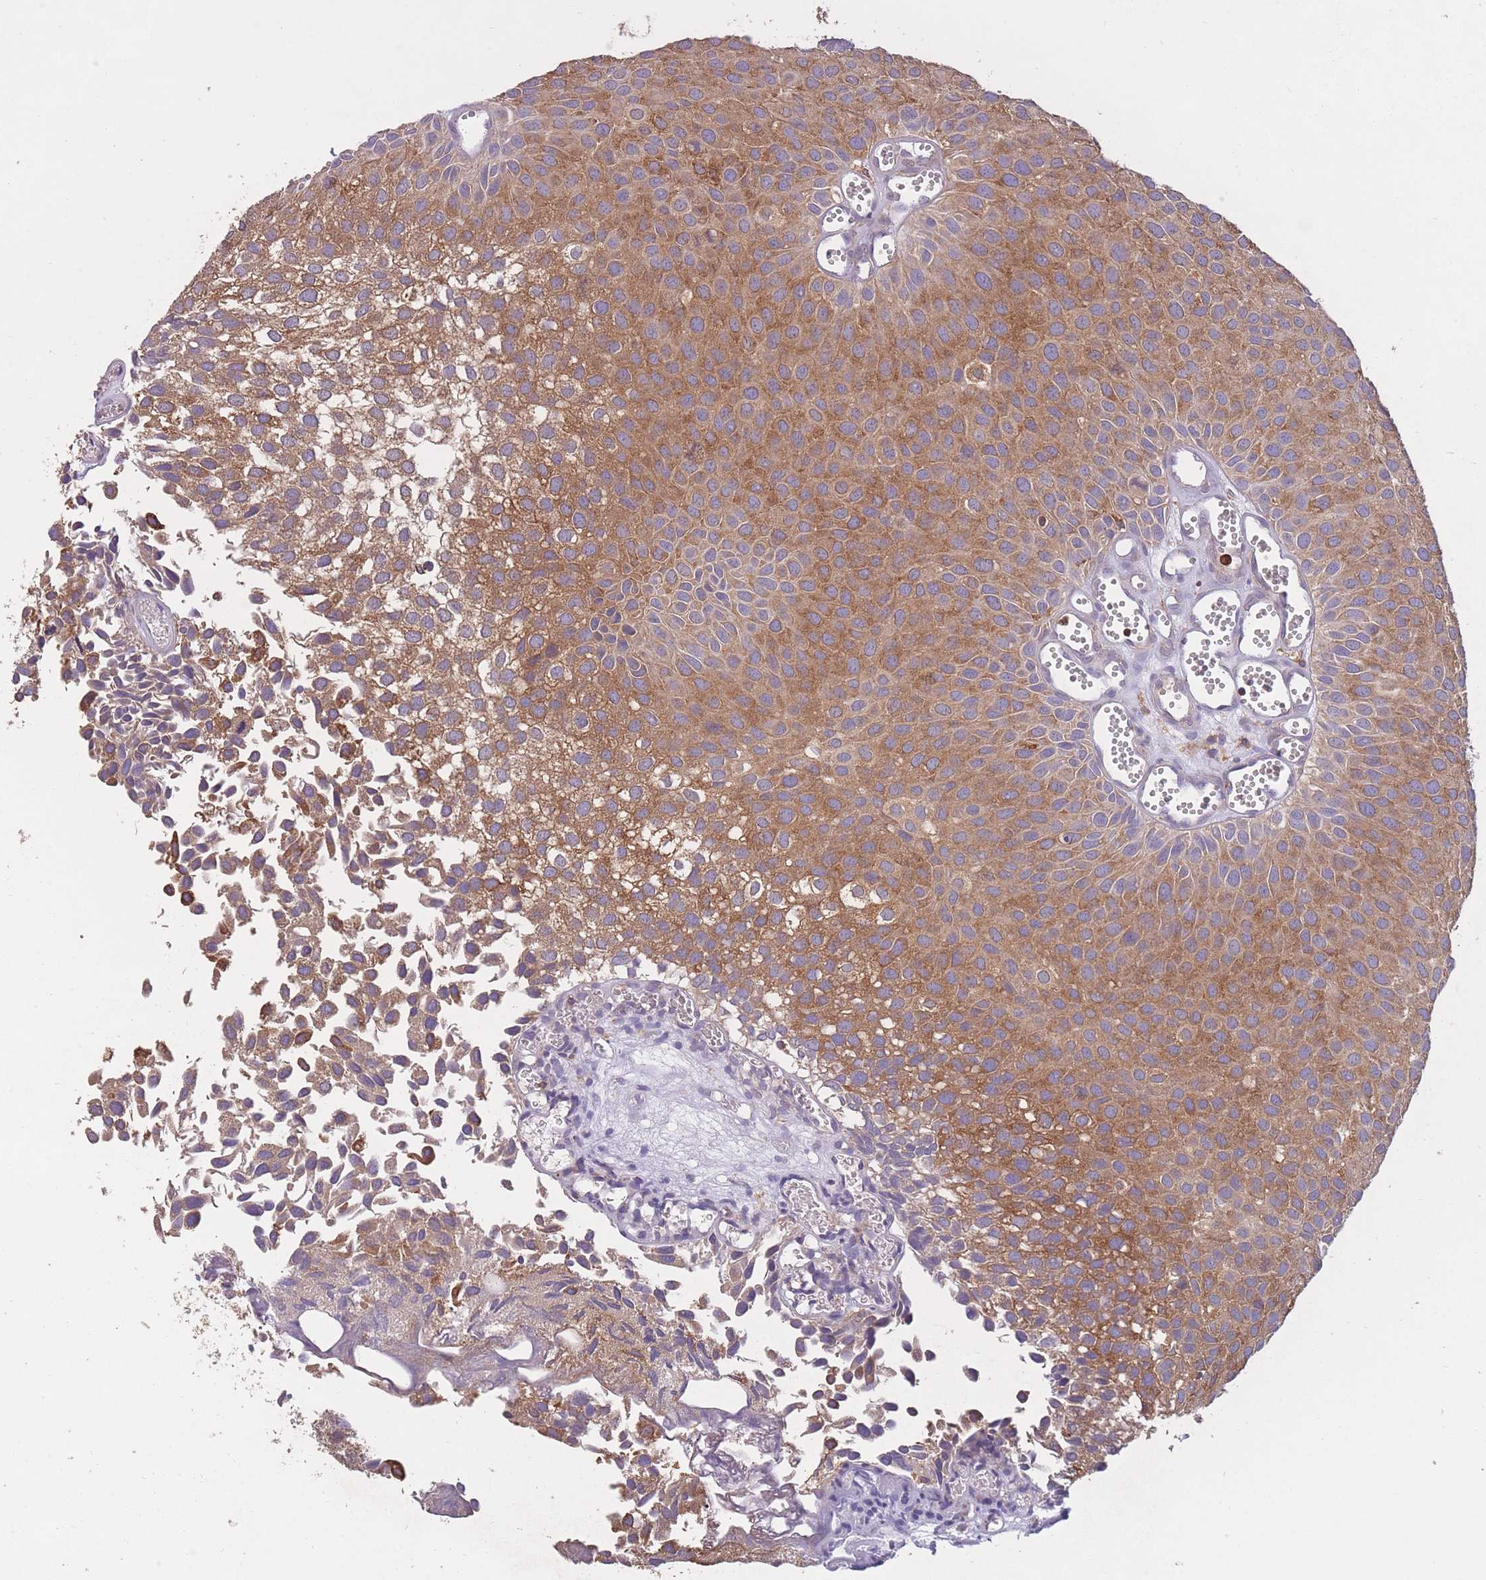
{"staining": {"intensity": "moderate", "quantity": ">75%", "location": "cytoplasmic/membranous"}, "tissue": "urothelial cancer", "cell_type": "Tumor cells", "image_type": "cancer", "snomed": [{"axis": "morphology", "description": "Urothelial carcinoma, Low grade"}, {"axis": "topography", "description": "Urinary bladder"}], "caption": "Protein expression analysis of human urothelial cancer reveals moderate cytoplasmic/membranous staining in about >75% of tumor cells. The protein of interest is stained brown, and the nuclei are stained in blue (DAB IHC with brightfield microscopy, high magnification).", "gene": "GMIP", "patient": {"sex": "male", "age": 88}}